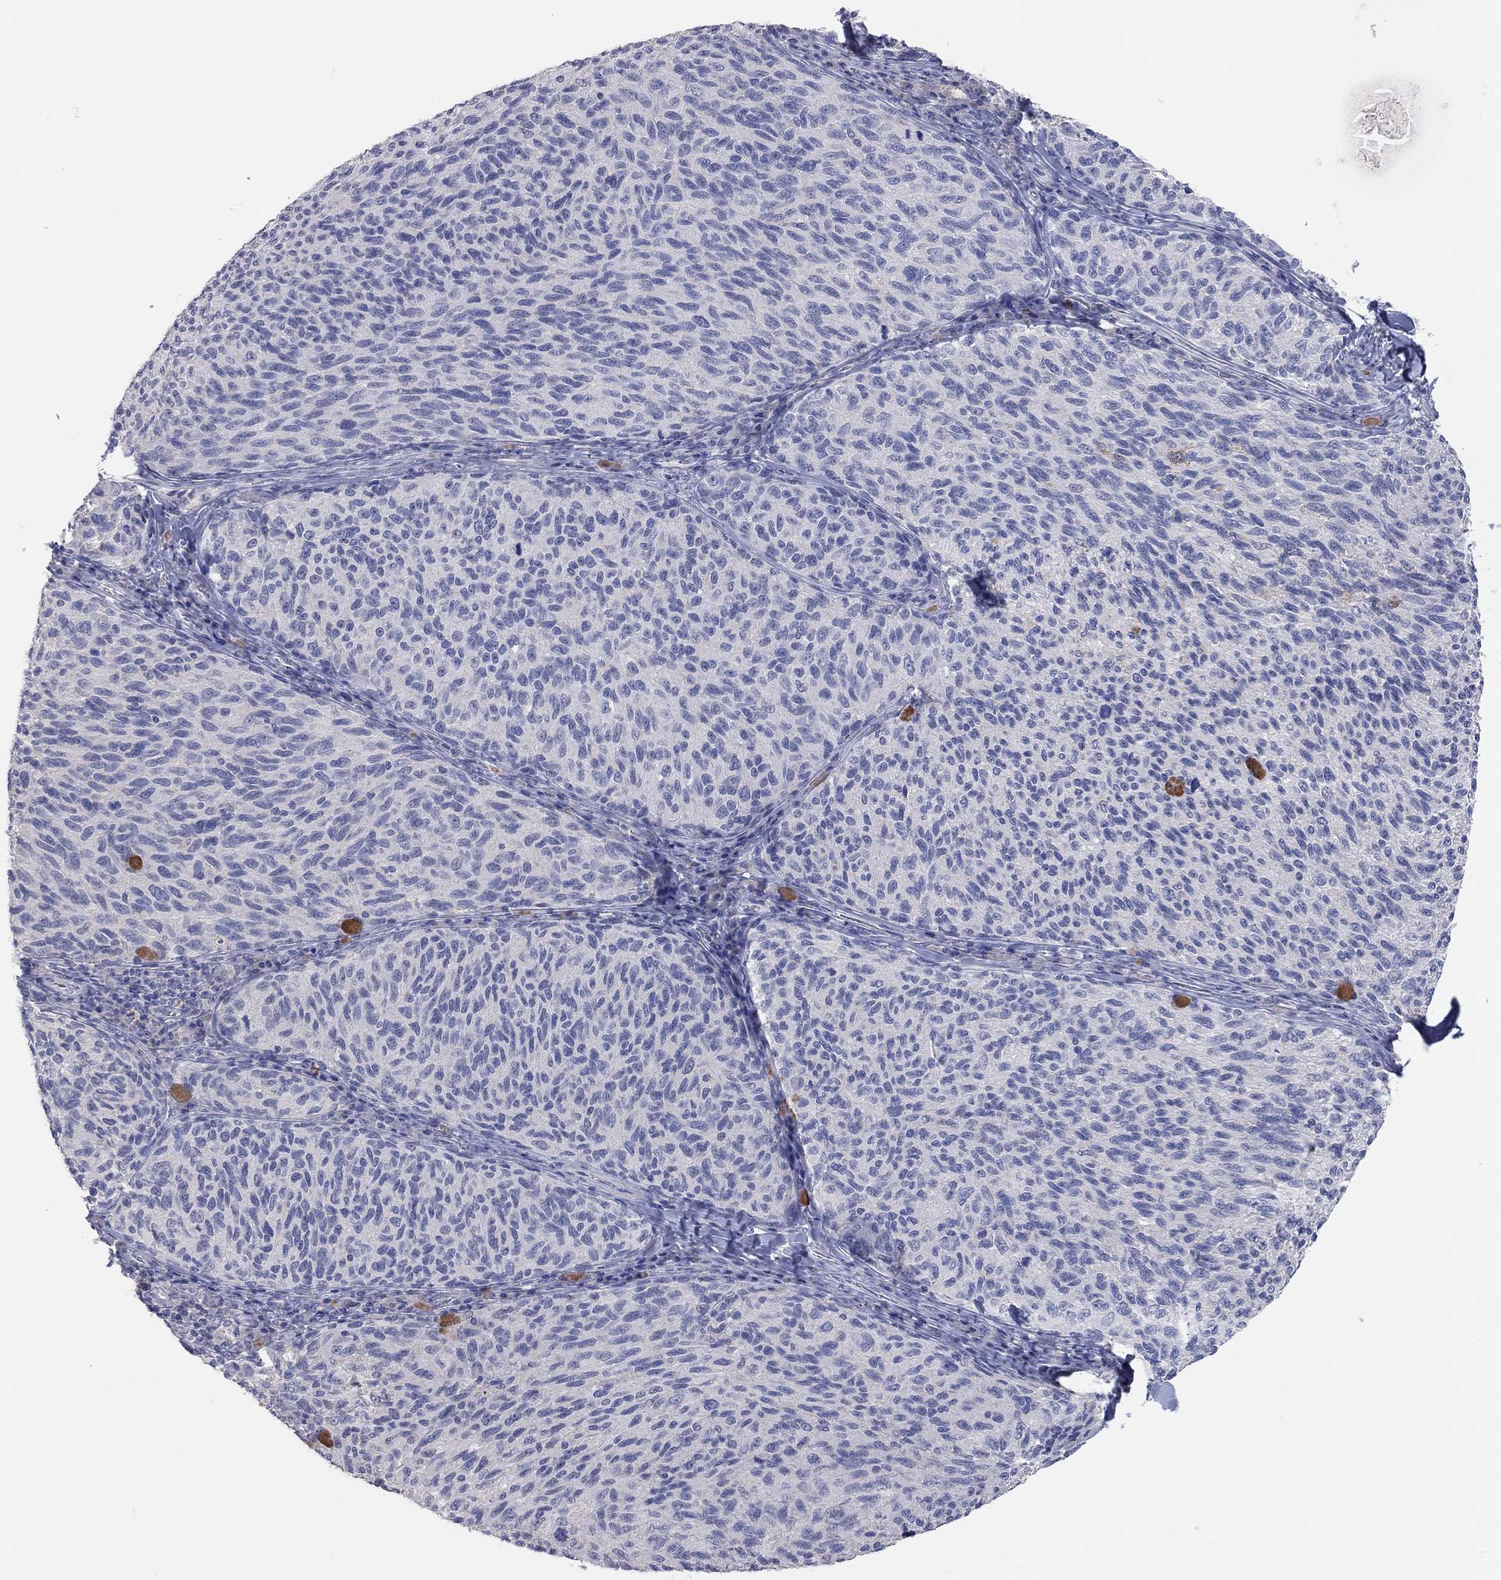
{"staining": {"intensity": "negative", "quantity": "none", "location": "none"}, "tissue": "melanoma", "cell_type": "Tumor cells", "image_type": "cancer", "snomed": [{"axis": "morphology", "description": "Malignant melanoma, NOS"}, {"axis": "topography", "description": "Skin"}], "caption": "Immunohistochemical staining of human melanoma reveals no significant expression in tumor cells.", "gene": "MMP13", "patient": {"sex": "female", "age": 73}}